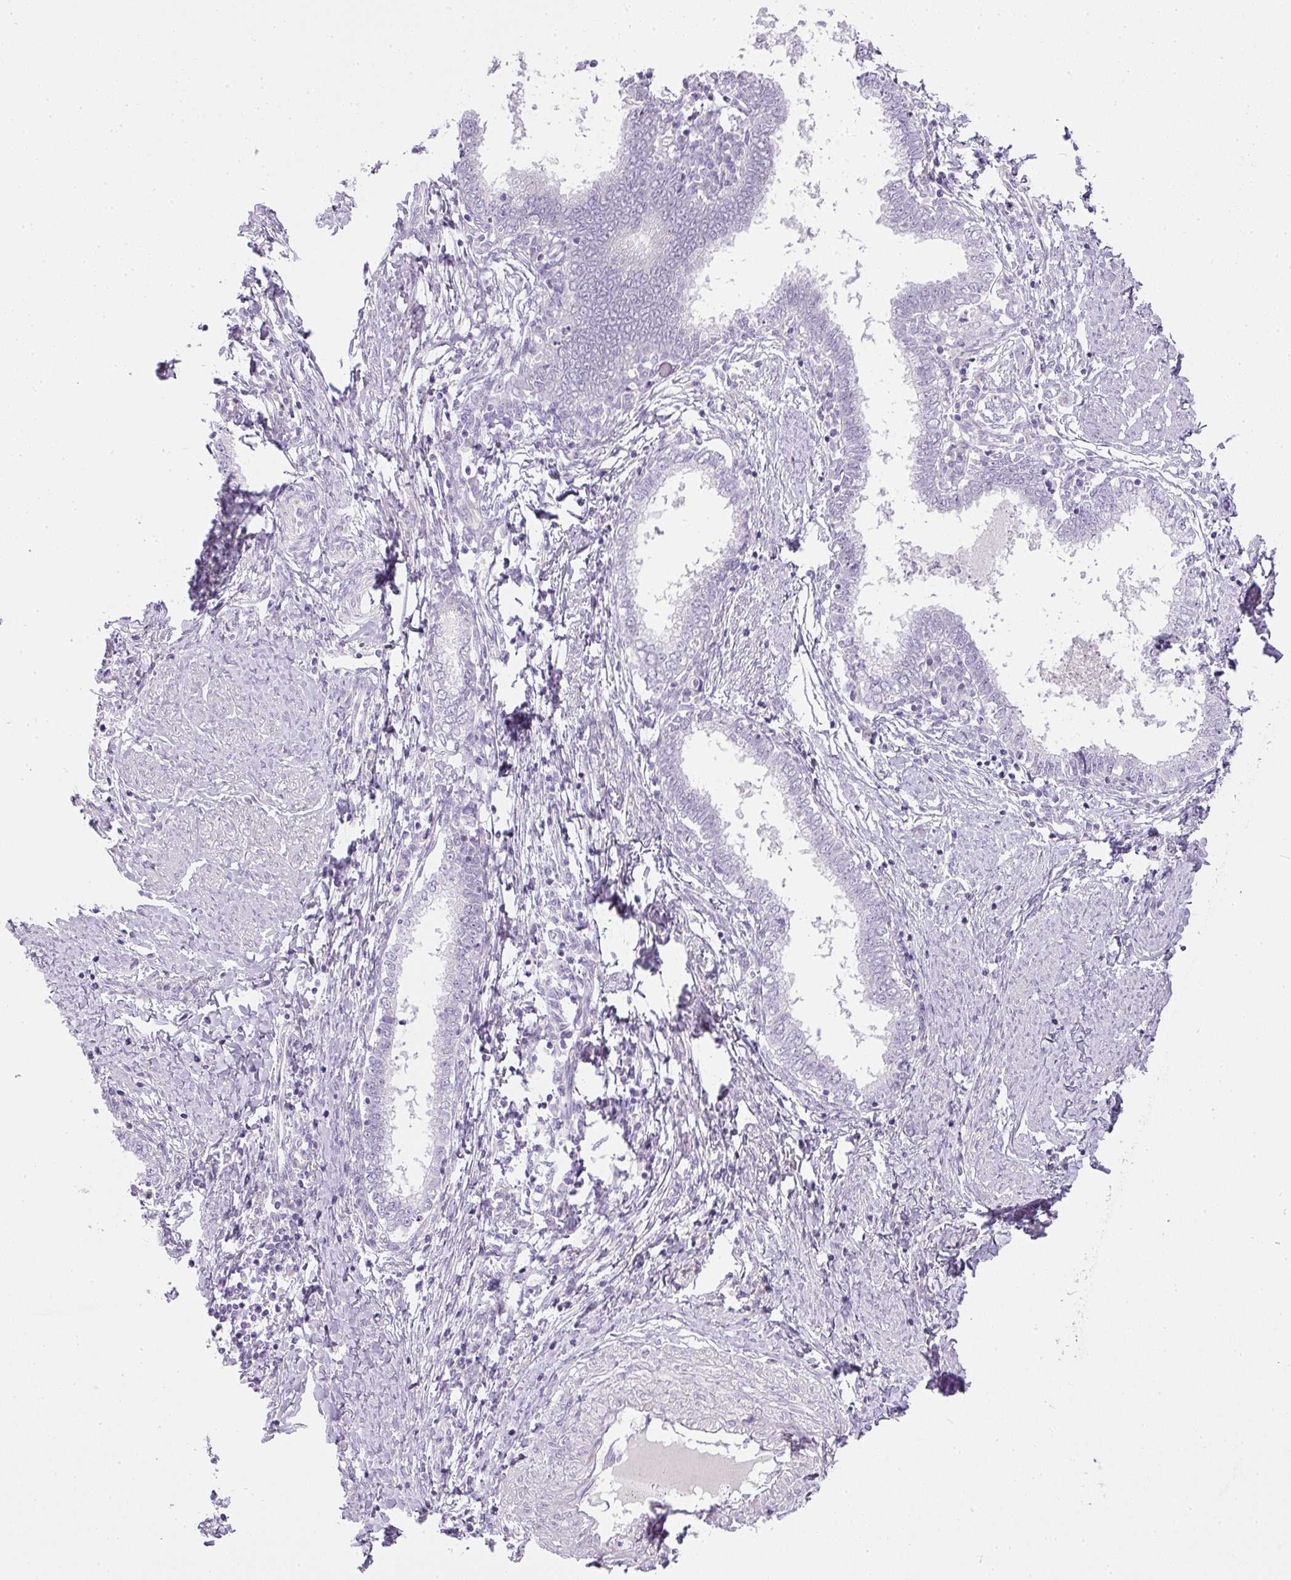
{"staining": {"intensity": "negative", "quantity": "none", "location": "none"}, "tissue": "cervical cancer", "cell_type": "Tumor cells", "image_type": "cancer", "snomed": [{"axis": "morphology", "description": "Adenocarcinoma, NOS"}, {"axis": "topography", "description": "Cervix"}], "caption": "Immunohistochemical staining of human cervical cancer reveals no significant expression in tumor cells.", "gene": "RAX2", "patient": {"sex": "female", "age": 36}}